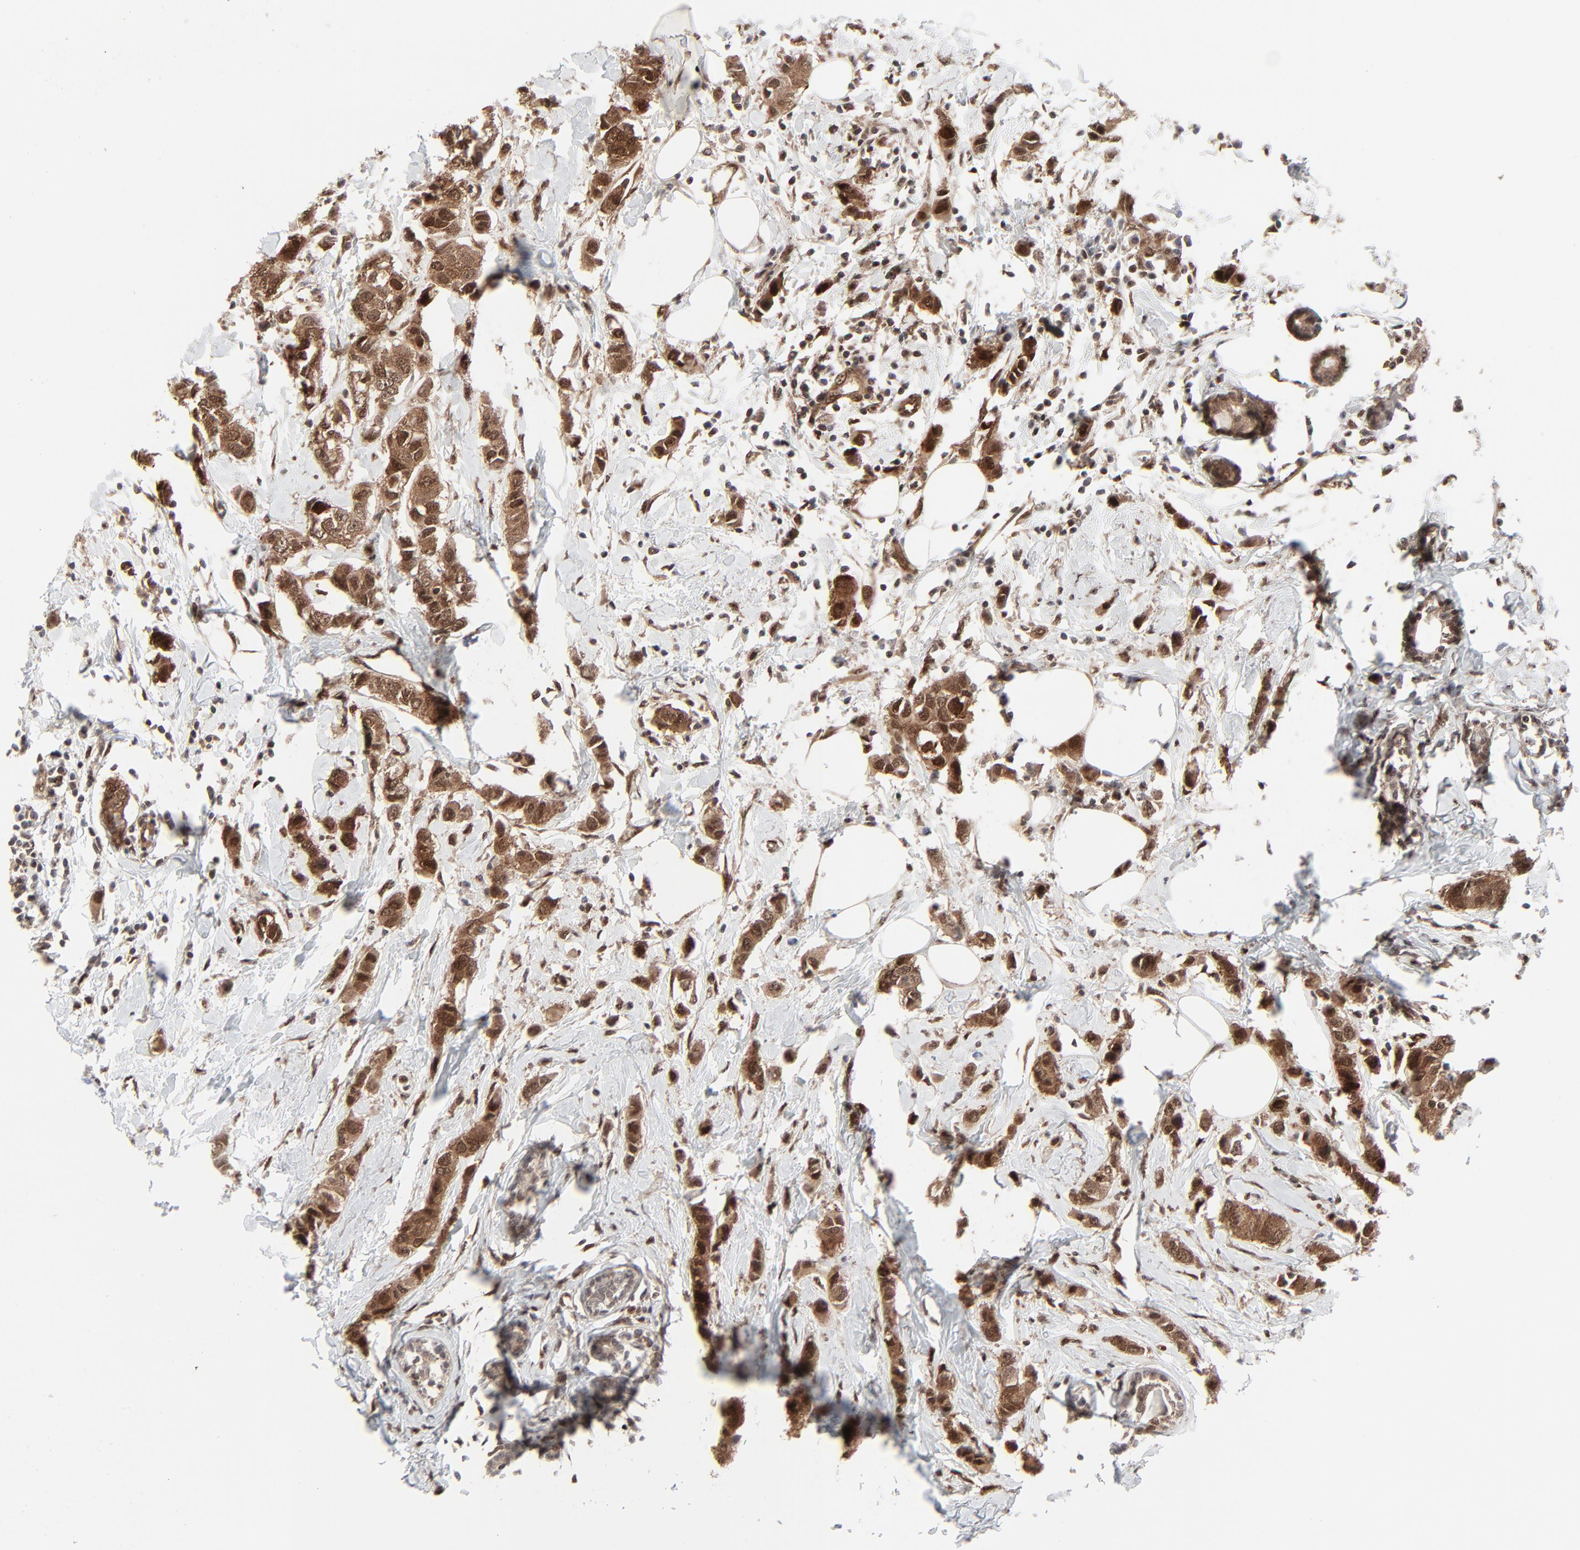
{"staining": {"intensity": "strong", "quantity": ">75%", "location": "cytoplasmic/membranous,nuclear"}, "tissue": "breast cancer", "cell_type": "Tumor cells", "image_type": "cancer", "snomed": [{"axis": "morphology", "description": "Normal tissue, NOS"}, {"axis": "morphology", "description": "Duct carcinoma"}, {"axis": "topography", "description": "Breast"}], "caption": "Human intraductal carcinoma (breast) stained with a brown dye displays strong cytoplasmic/membranous and nuclear positive staining in about >75% of tumor cells.", "gene": "AKT1", "patient": {"sex": "female", "age": 50}}